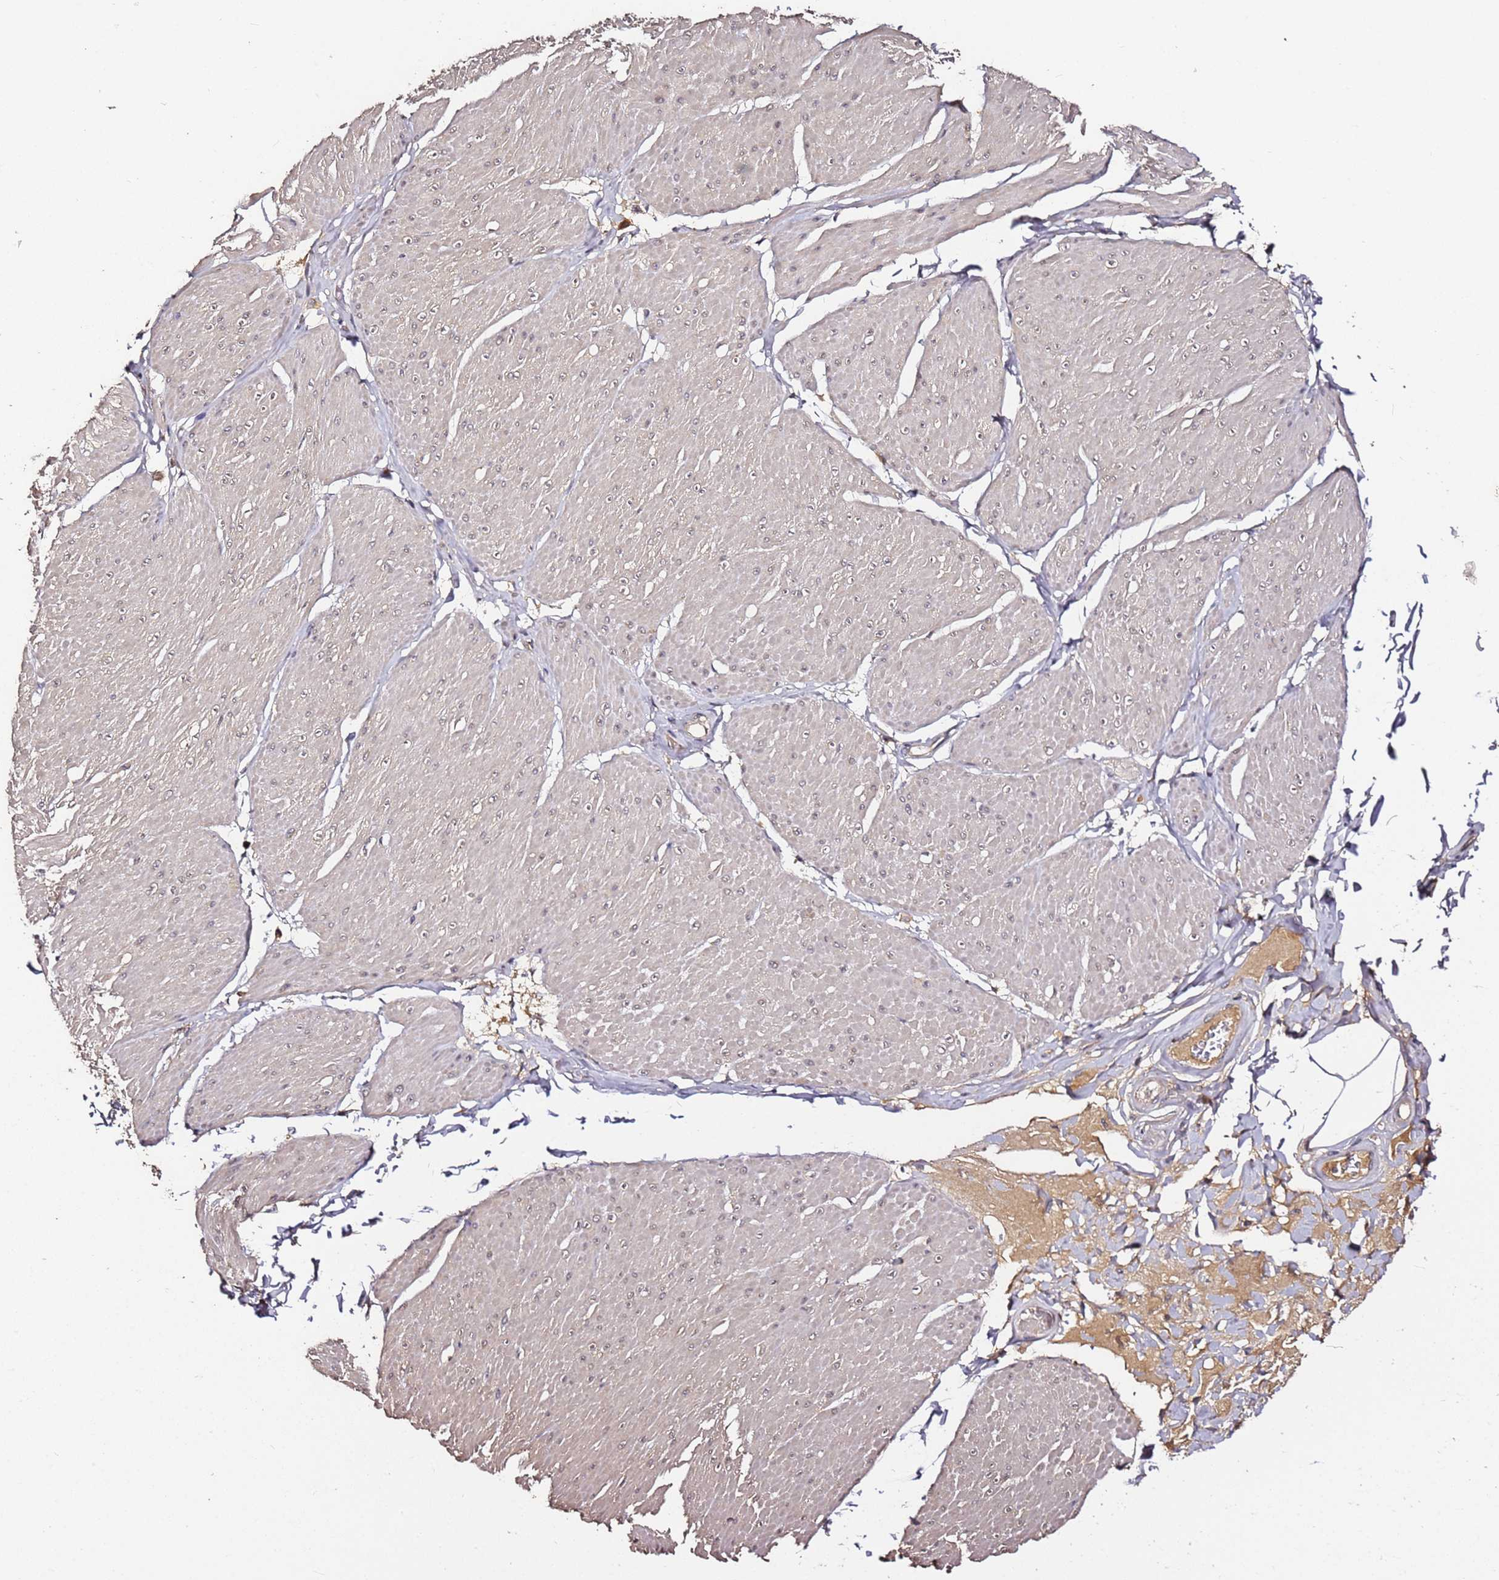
{"staining": {"intensity": "negative", "quantity": "none", "location": "none"}, "tissue": "smooth muscle", "cell_type": "Smooth muscle cells", "image_type": "normal", "snomed": [{"axis": "morphology", "description": "Urothelial carcinoma, High grade"}, {"axis": "topography", "description": "Urinary bladder"}], "caption": "Histopathology image shows no significant protein expression in smooth muscle cells of normal smooth muscle. (Immunohistochemistry, brightfield microscopy, high magnification).", "gene": "C6orf136", "patient": {"sex": "male", "age": 46}}